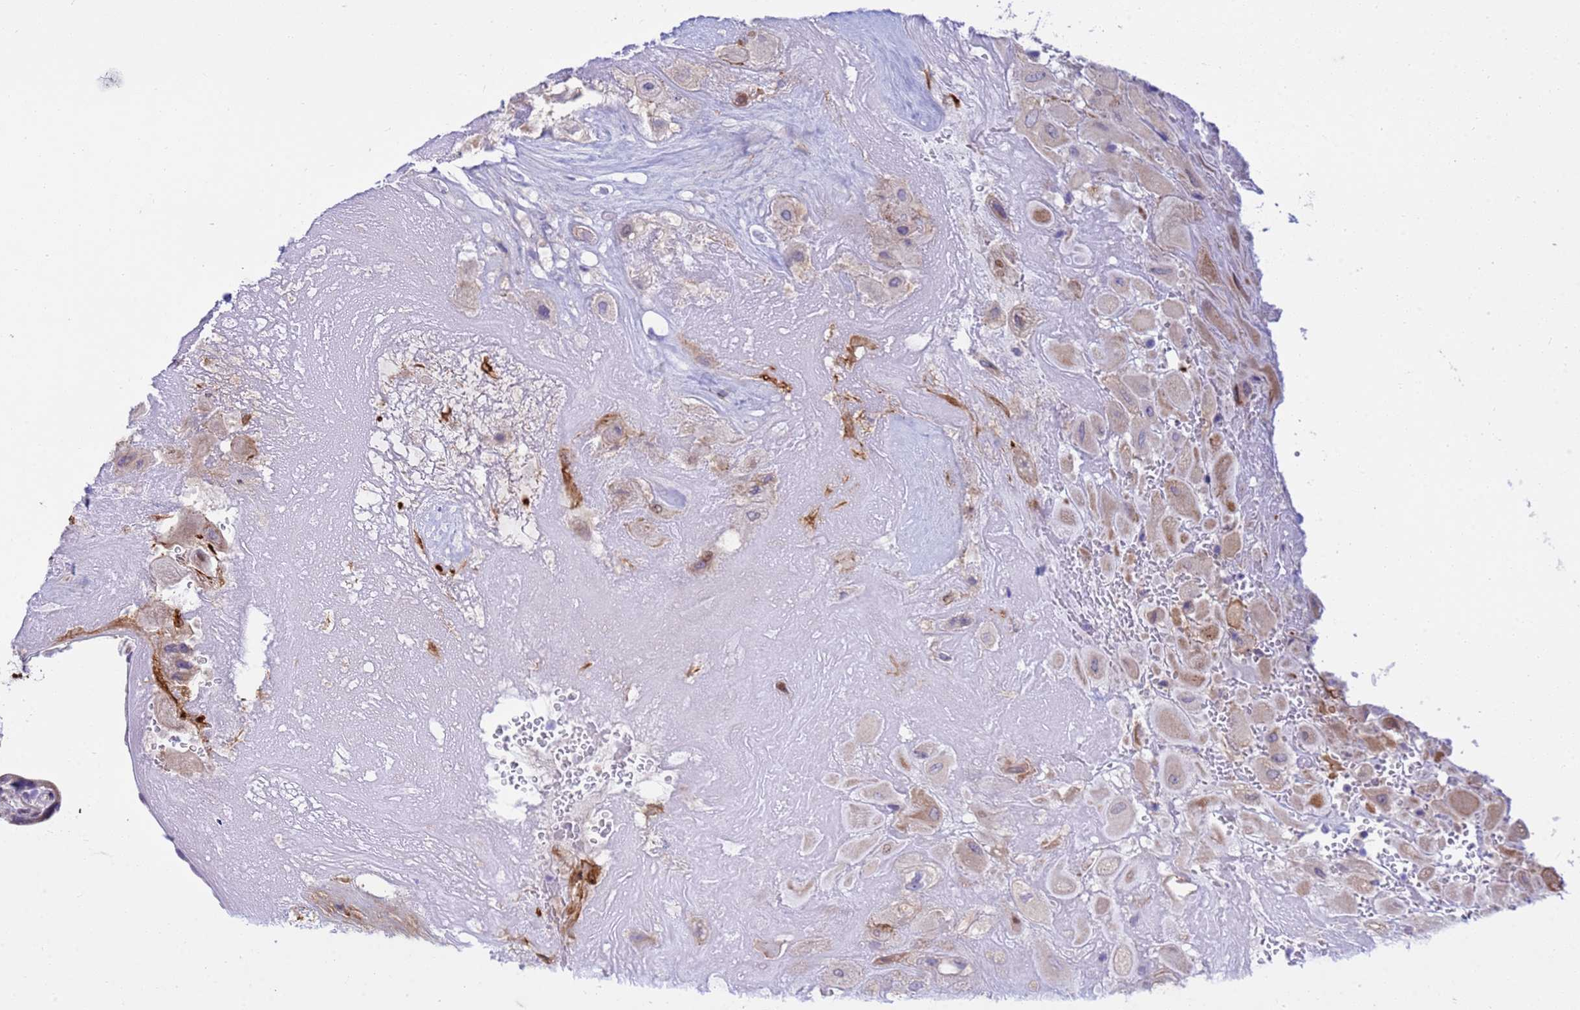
{"staining": {"intensity": "weak", "quantity": "25%-75%", "location": "cytoplasmic/membranous"}, "tissue": "placenta", "cell_type": "Decidual cells", "image_type": "normal", "snomed": [{"axis": "morphology", "description": "Normal tissue, NOS"}, {"axis": "topography", "description": "Placenta"}], "caption": "Immunohistochemical staining of normal human placenta reveals low levels of weak cytoplasmic/membranous positivity in about 25%-75% of decidual cells.", "gene": "P2RX7", "patient": {"sex": "female", "age": 32}}